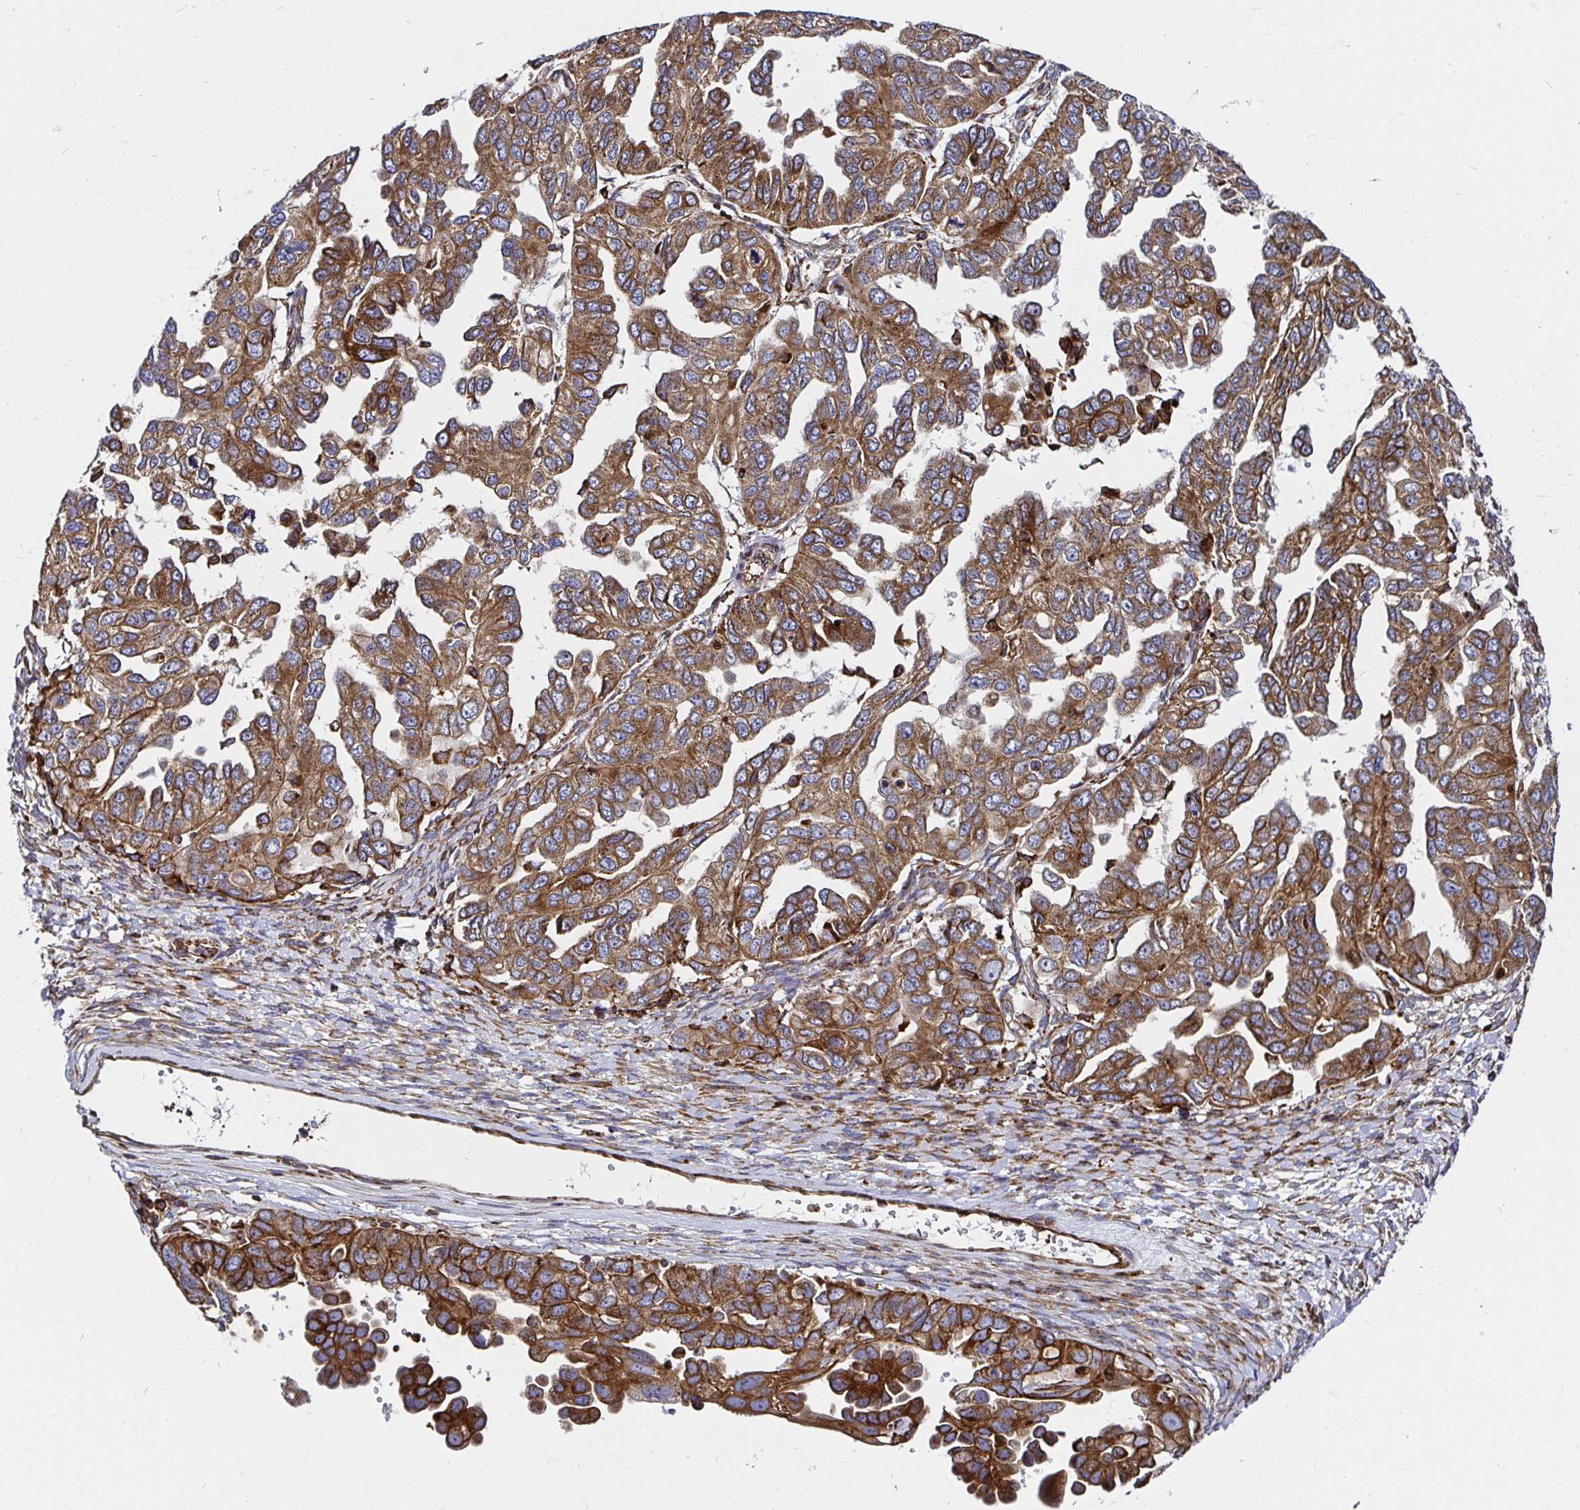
{"staining": {"intensity": "moderate", "quantity": ">75%", "location": "cytoplasmic/membranous"}, "tissue": "ovarian cancer", "cell_type": "Tumor cells", "image_type": "cancer", "snomed": [{"axis": "morphology", "description": "Cystadenocarcinoma, serous, NOS"}, {"axis": "topography", "description": "Ovary"}], "caption": "High-power microscopy captured an immunohistochemistry photomicrograph of serous cystadenocarcinoma (ovarian), revealing moderate cytoplasmic/membranous positivity in about >75% of tumor cells. (IHC, brightfield microscopy, high magnification).", "gene": "SMYD3", "patient": {"sex": "female", "age": 53}}